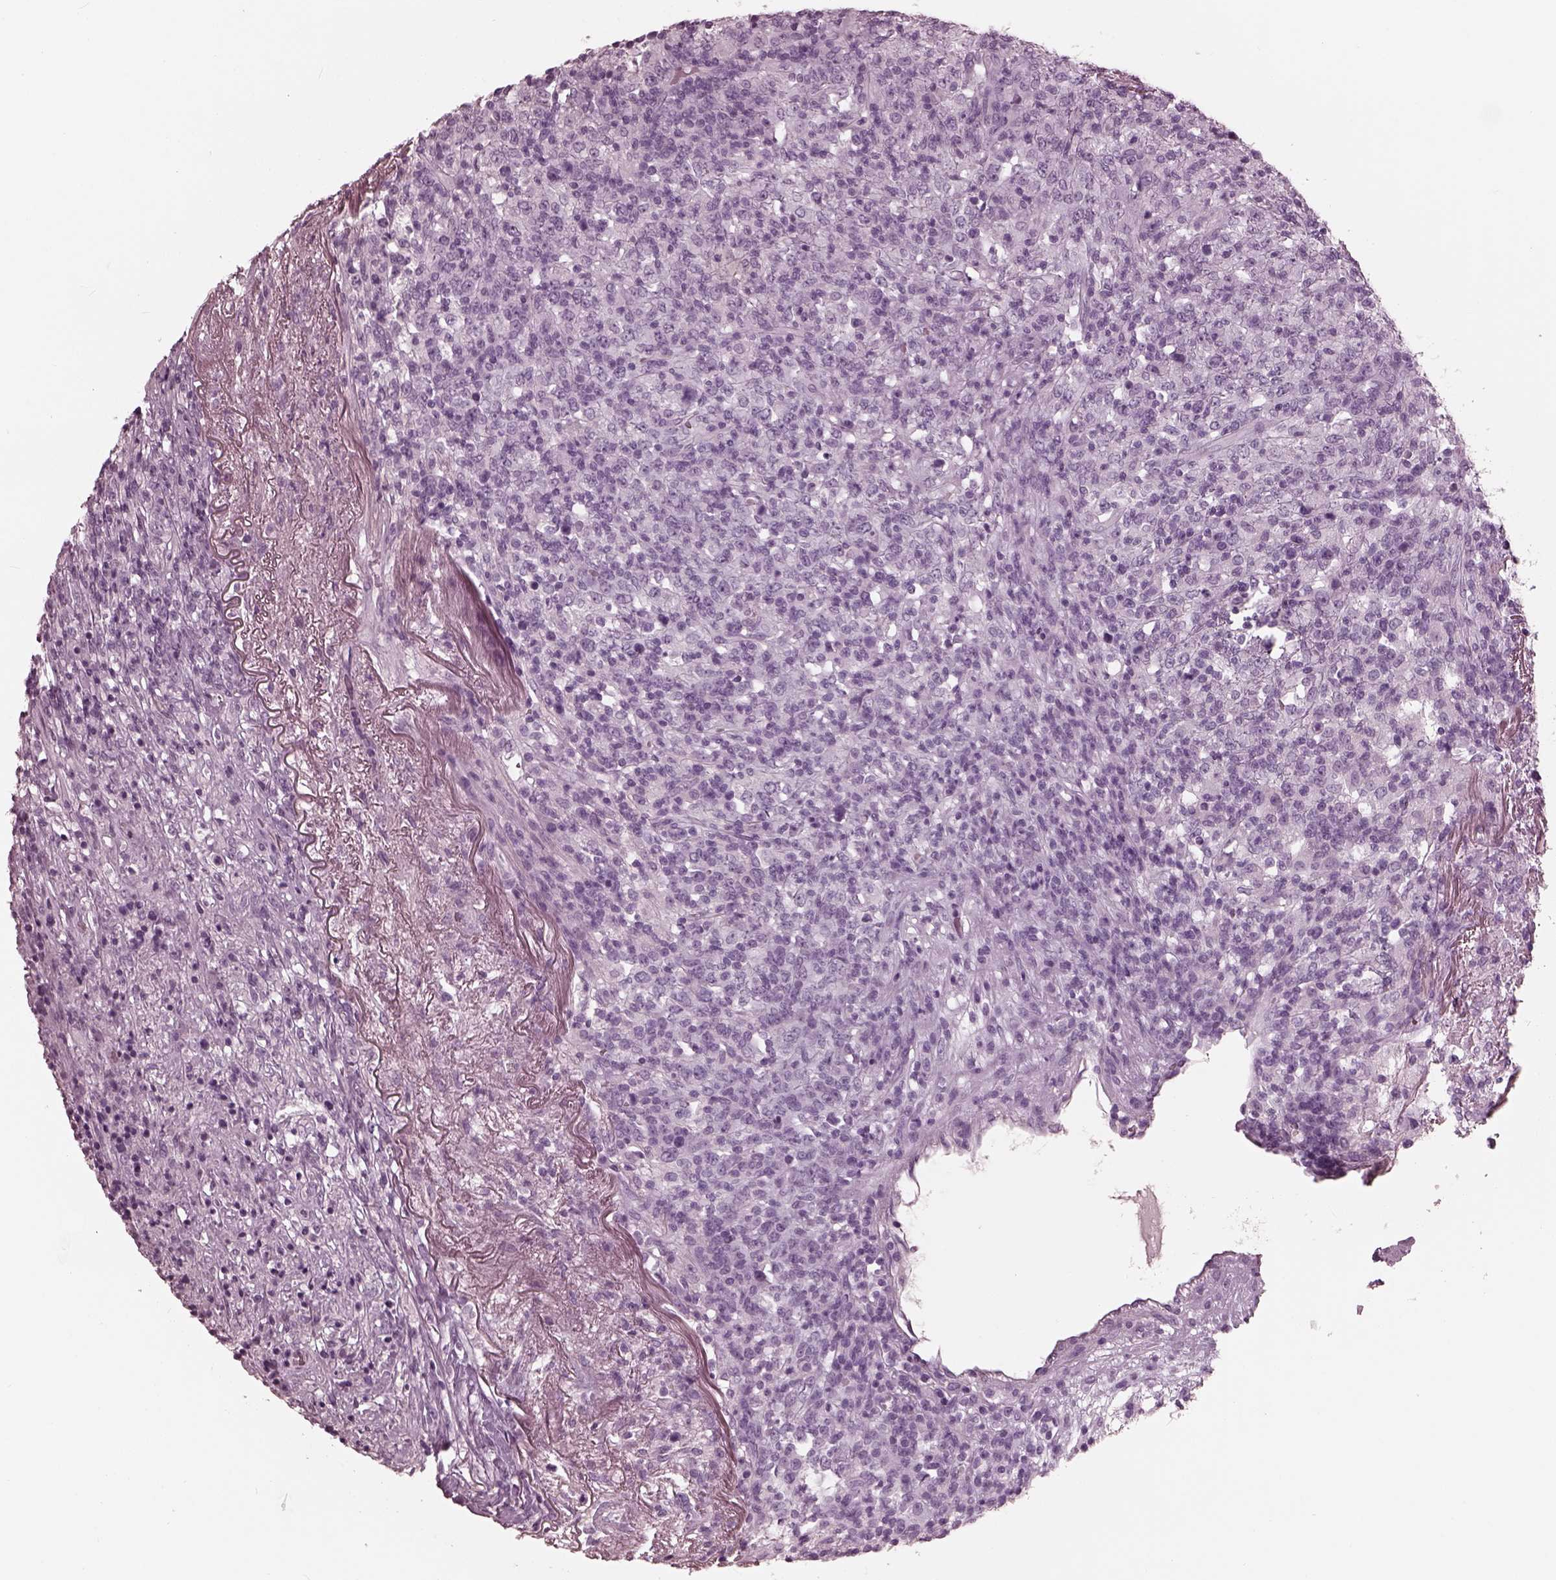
{"staining": {"intensity": "negative", "quantity": "none", "location": "none"}, "tissue": "lymphoma", "cell_type": "Tumor cells", "image_type": "cancer", "snomed": [{"axis": "morphology", "description": "Malignant lymphoma, non-Hodgkin's type, High grade"}, {"axis": "topography", "description": "Lung"}], "caption": "IHC of human high-grade malignant lymphoma, non-Hodgkin's type shows no positivity in tumor cells.", "gene": "FABP9", "patient": {"sex": "male", "age": 79}}